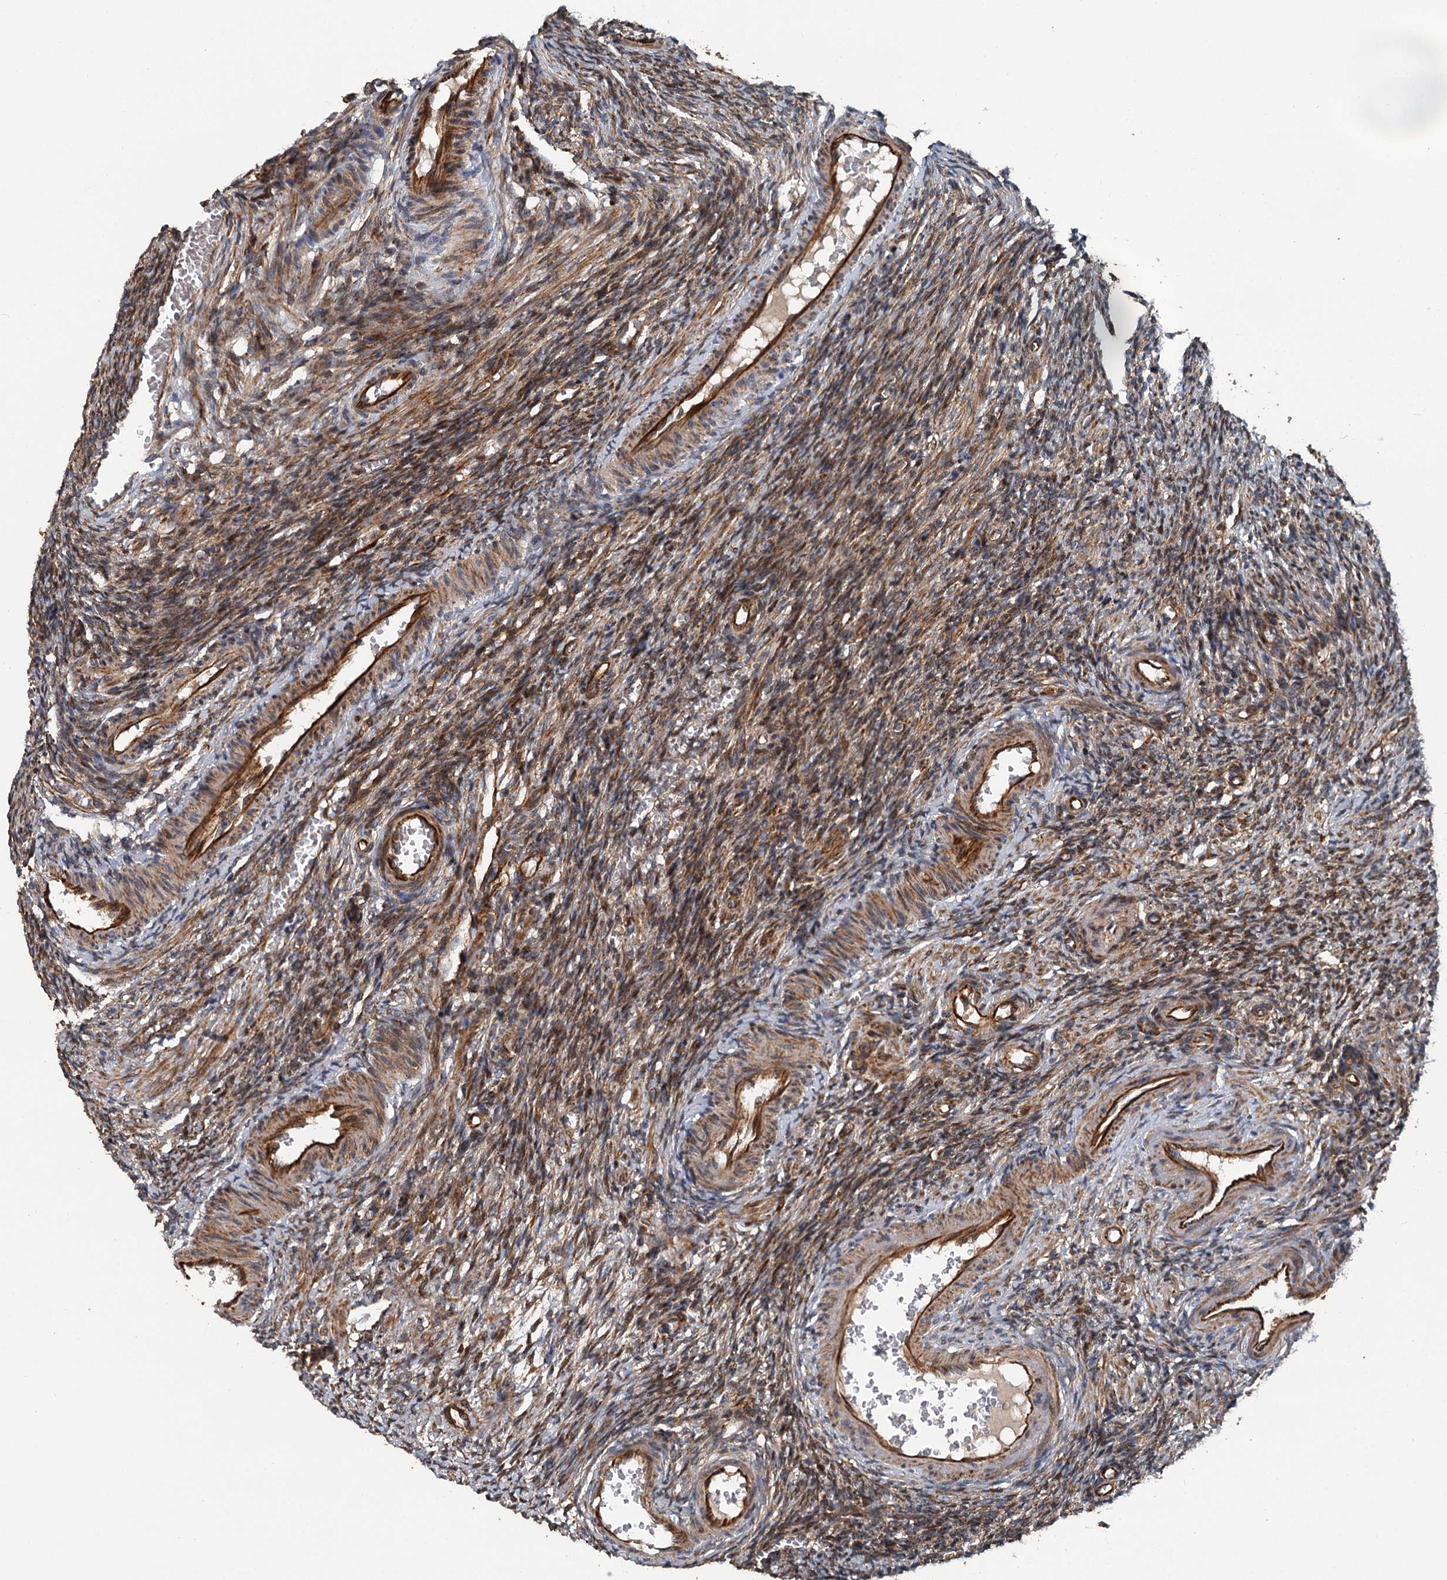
{"staining": {"intensity": "moderate", "quantity": "25%-75%", "location": "cytoplasmic/membranous"}, "tissue": "ovary", "cell_type": "Ovarian stroma cells", "image_type": "normal", "snomed": [{"axis": "morphology", "description": "Normal tissue, NOS"}, {"axis": "topography", "description": "Ovary"}], "caption": "Immunohistochemistry (IHC) image of benign human ovary stained for a protein (brown), which demonstrates medium levels of moderate cytoplasmic/membranous staining in approximately 25%-75% of ovarian stroma cells.", "gene": "LRRK2", "patient": {"sex": "female", "age": 27}}